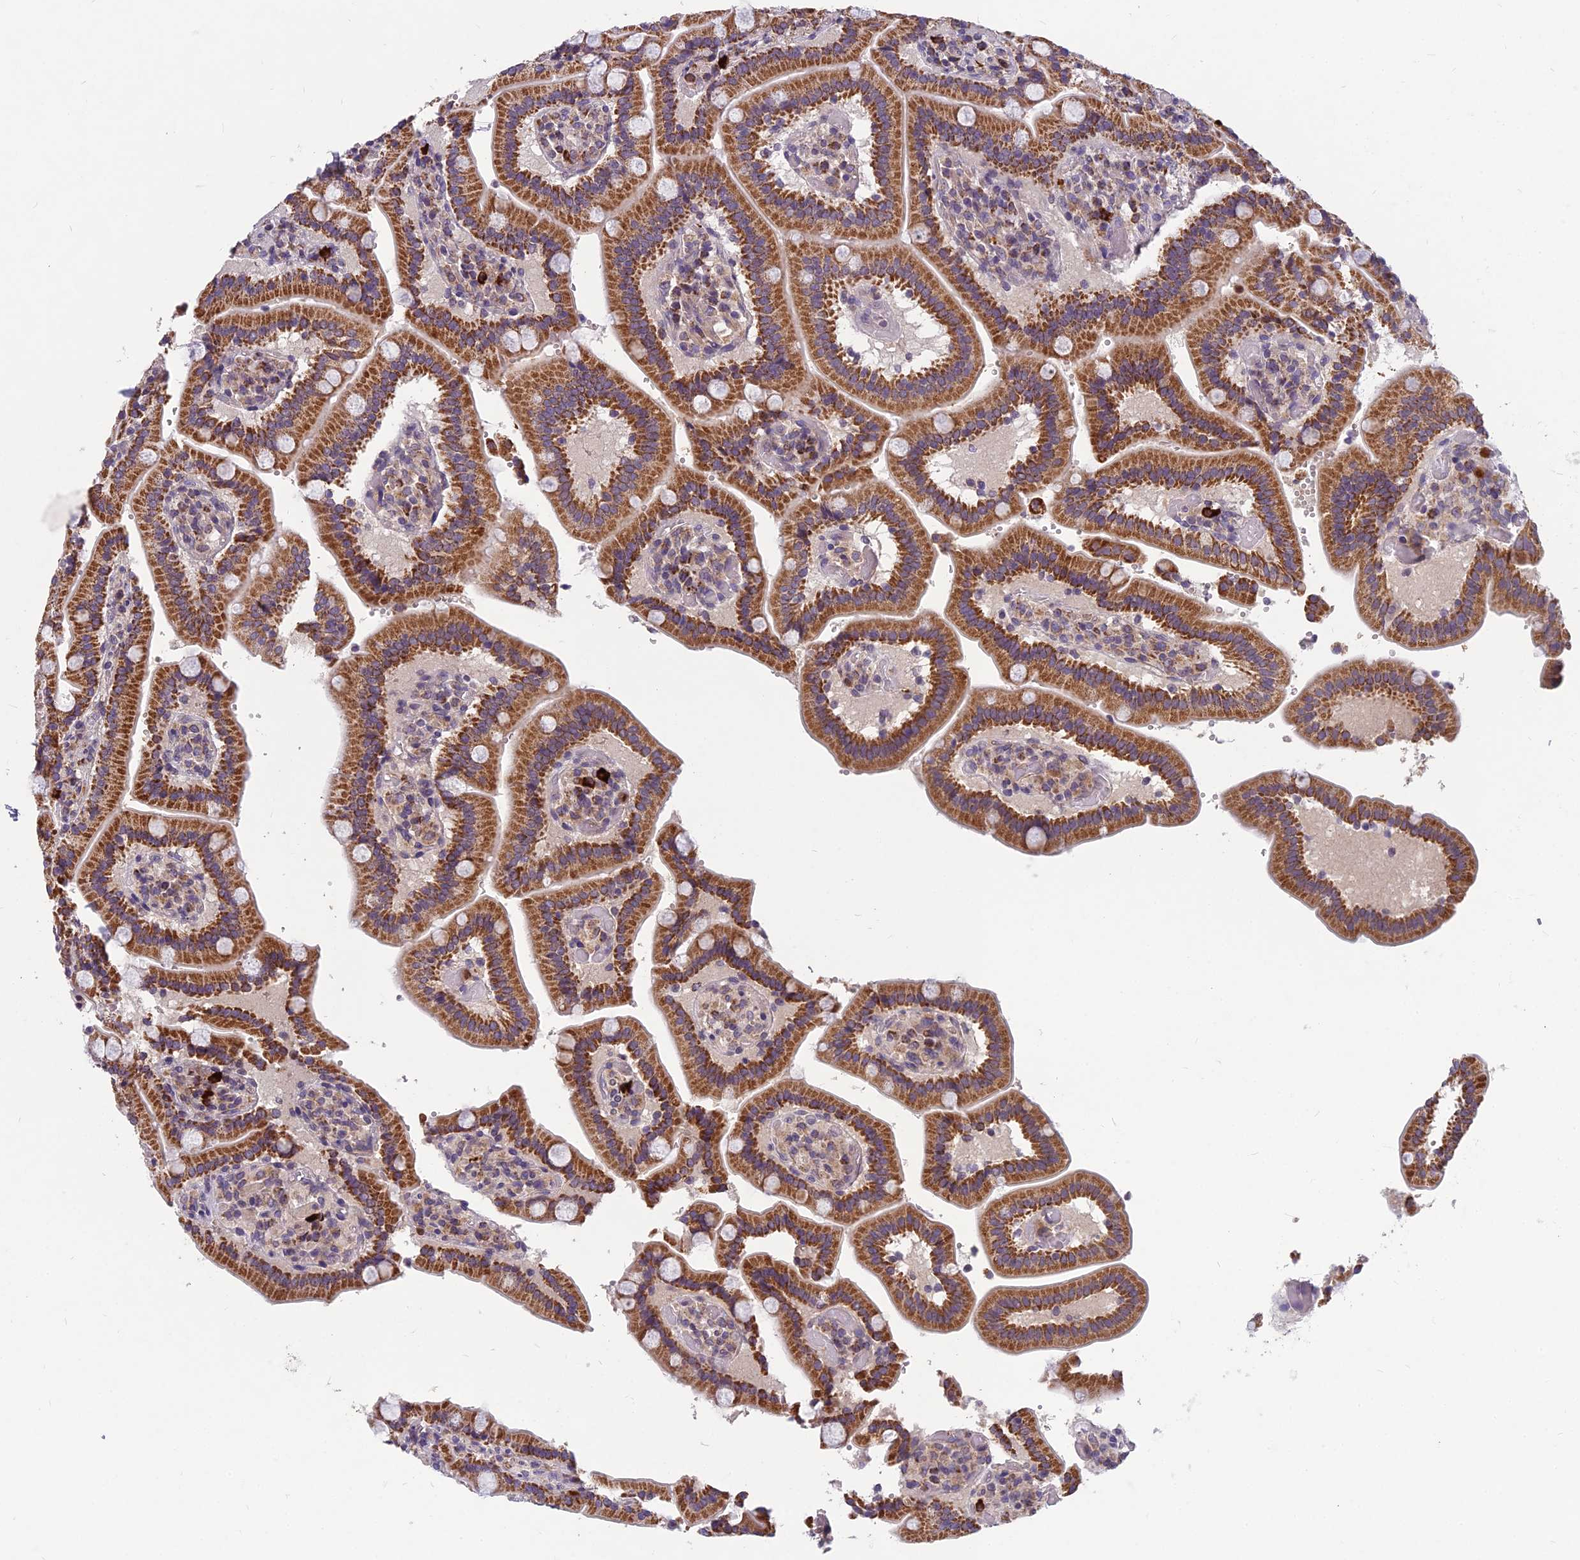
{"staining": {"intensity": "strong", "quantity": ">75%", "location": "cytoplasmic/membranous"}, "tissue": "duodenum", "cell_type": "Glandular cells", "image_type": "normal", "snomed": [{"axis": "morphology", "description": "Normal tissue, NOS"}, {"axis": "topography", "description": "Duodenum"}], "caption": "Immunohistochemistry (IHC) of unremarkable human duodenum demonstrates high levels of strong cytoplasmic/membranous positivity in approximately >75% of glandular cells.", "gene": "ENSG00000188897", "patient": {"sex": "female", "age": 62}}